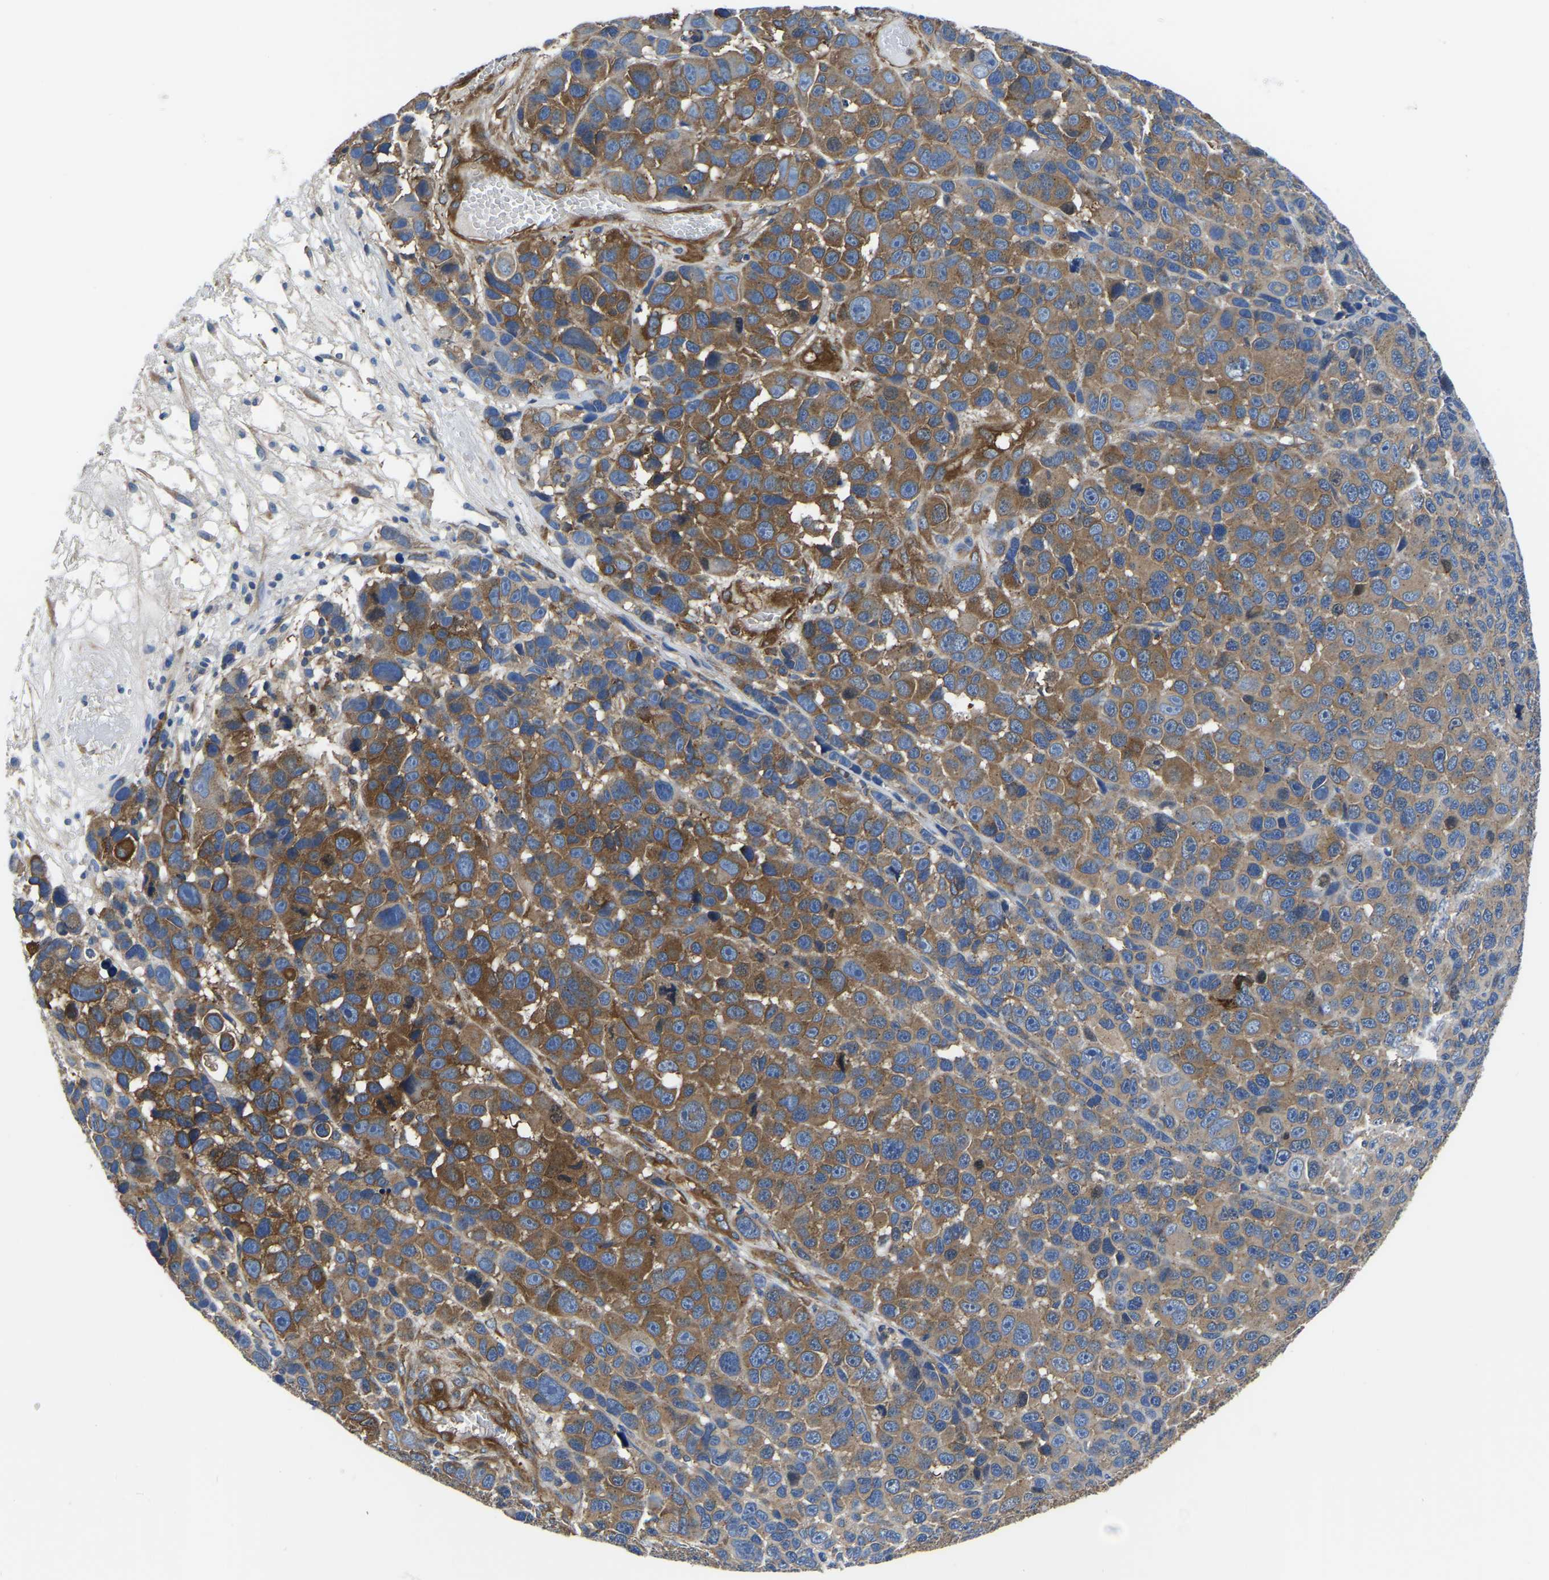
{"staining": {"intensity": "moderate", "quantity": ">75%", "location": "cytoplasmic/membranous"}, "tissue": "melanoma", "cell_type": "Tumor cells", "image_type": "cancer", "snomed": [{"axis": "morphology", "description": "Malignant melanoma, NOS"}, {"axis": "topography", "description": "Skin"}], "caption": "This is a histology image of immunohistochemistry (IHC) staining of melanoma, which shows moderate positivity in the cytoplasmic/membranous of tumor cells.", "gene": "TFG", "patient": {"sex": "male", "age": 53}}